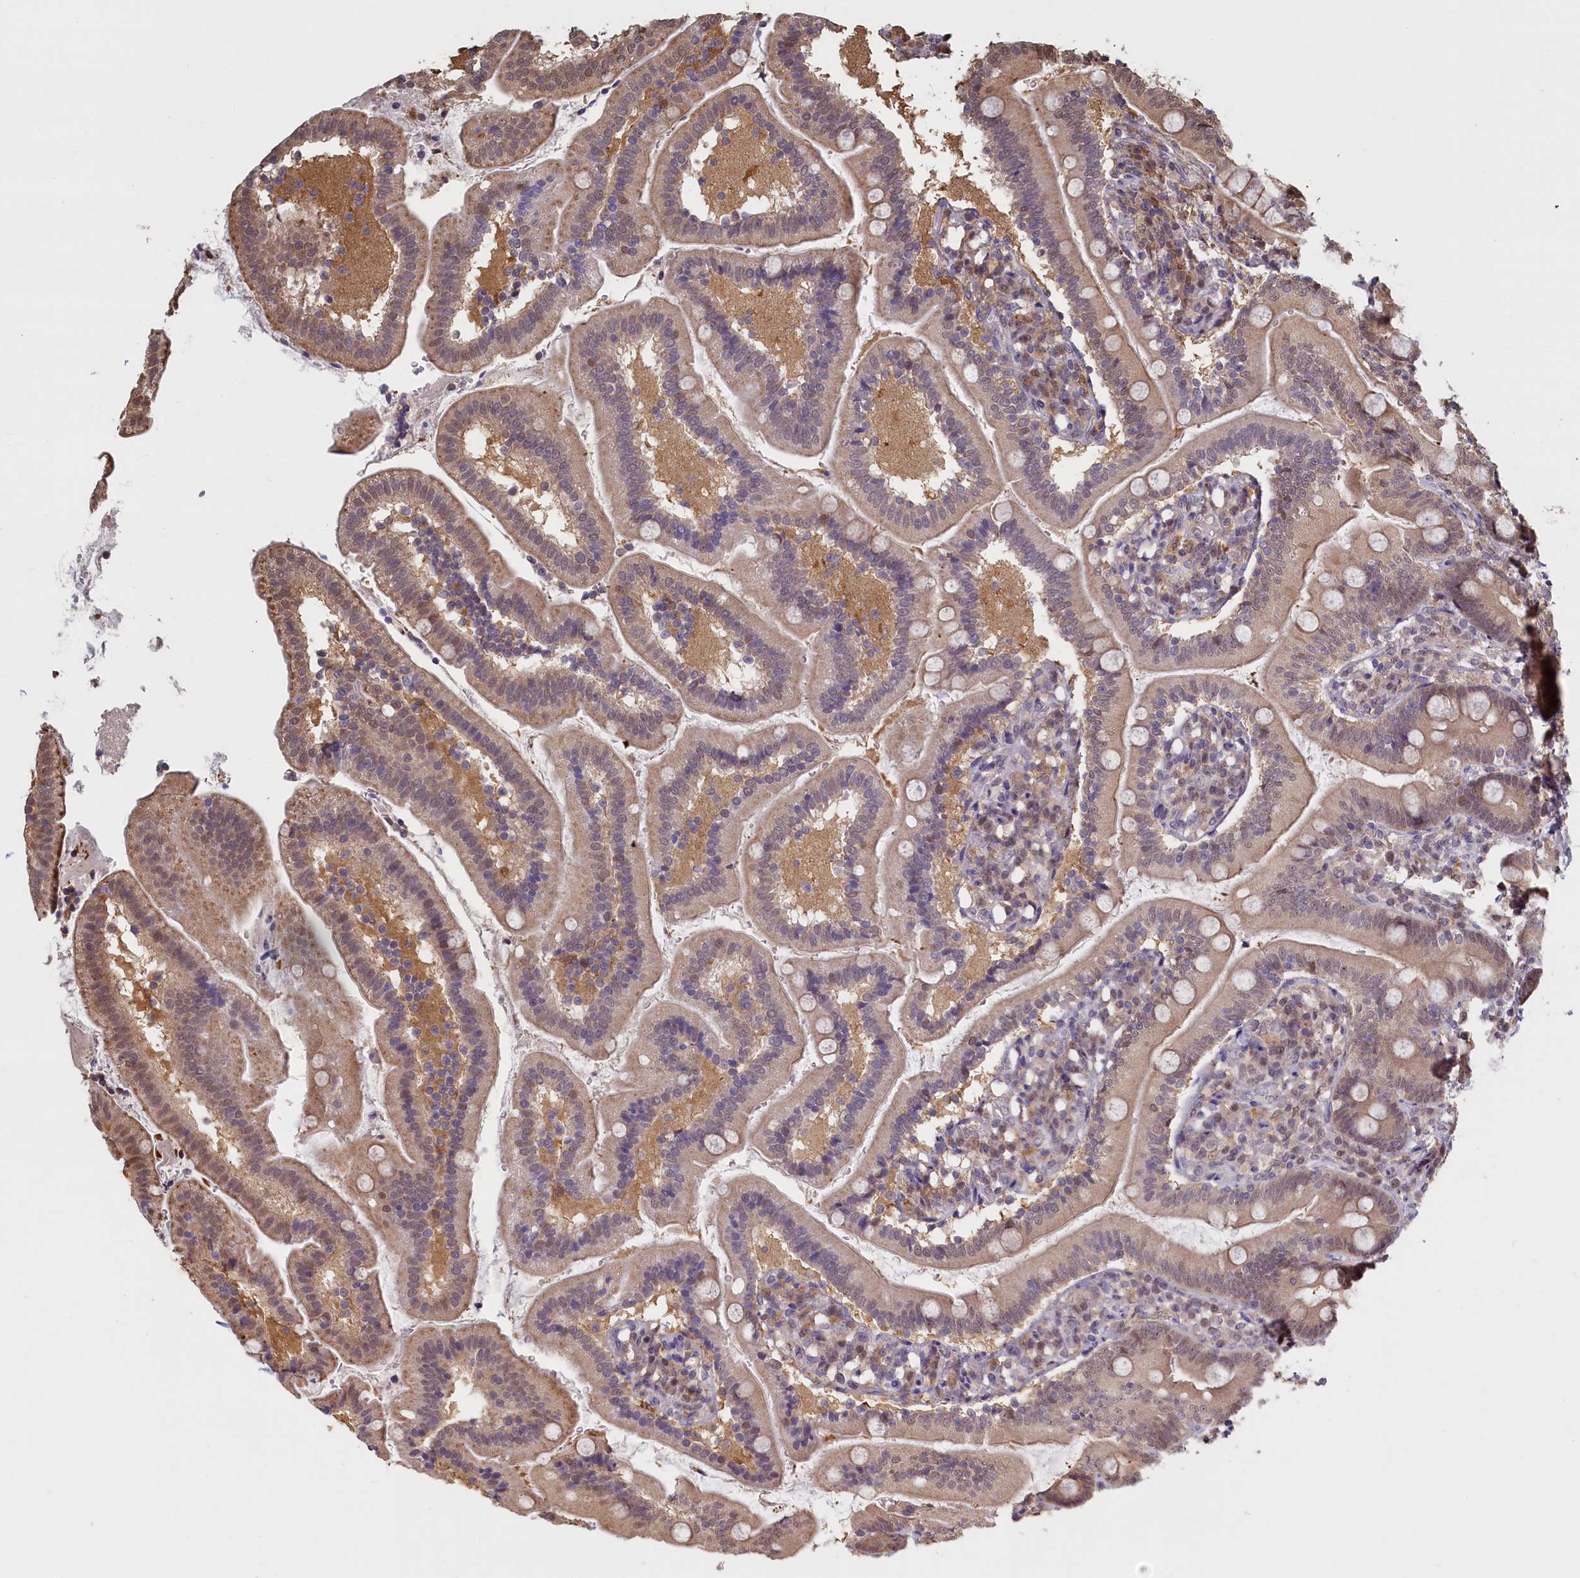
{"staining": {"intensity": "moderate", "quantity": ">75%", "location": "cytoplasmic/membranous,nuclear"}, "tissue": "duodenum", "cell_type": "Glandular cells", "image_type": "normal", "snomed": [{"axis": "morphology", "description": "Normal tissue, NOS"}, {"axis": "topography", "description": "Duodenum"}], "caption": "This histopathology image displays benign duodenum stained with IHC to label a protein in brown. The cytoplasmic/membranous,nuclear of glandular cells show moderate positivity for the protein. Nuclei are counter-stained blue.", "gene": "UCHL3", "patient": {"sex": "female", "age": 67}}